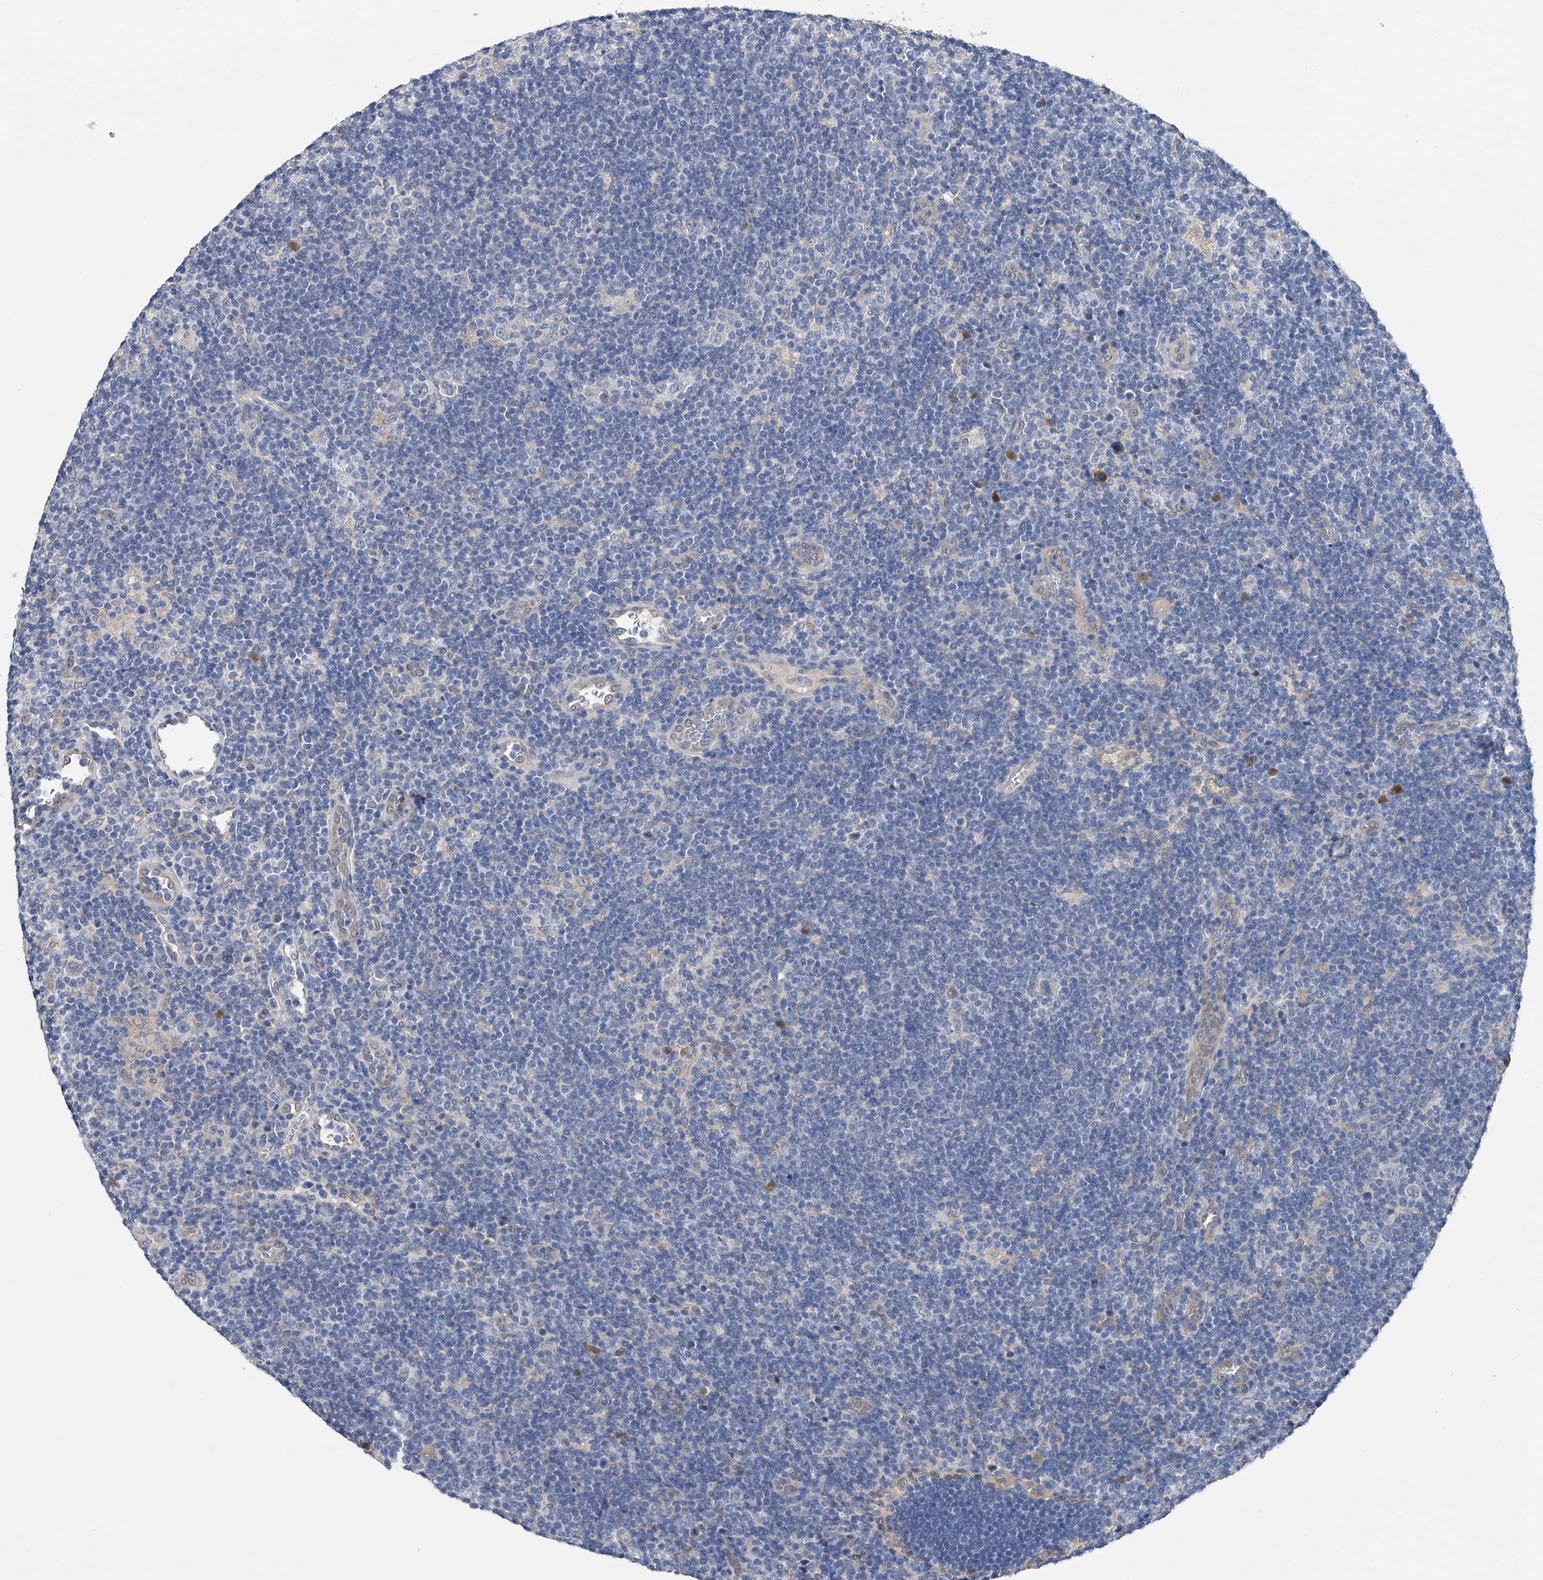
{"staining": {"intensity": "negative", "quantity": "none", "location": "none"}, "tissue": "lymphoma", "cell_type": "Tumor cells", "image_type": "cancer", "snomed": [{"axis": "morphology", "description": "Hodgkin's disease, NOS"}, {"axis": "topography", "description": "Lymph node"}], "caption": "An immunohistochemistry image of lymphoma is shown. There is no staining in tumor cells of lymphoma. (Immunohistochemistry, brightfield microscopy, high magnification).", "gene": "PGM3", "patient": {"sex": "female", "age": 57}}